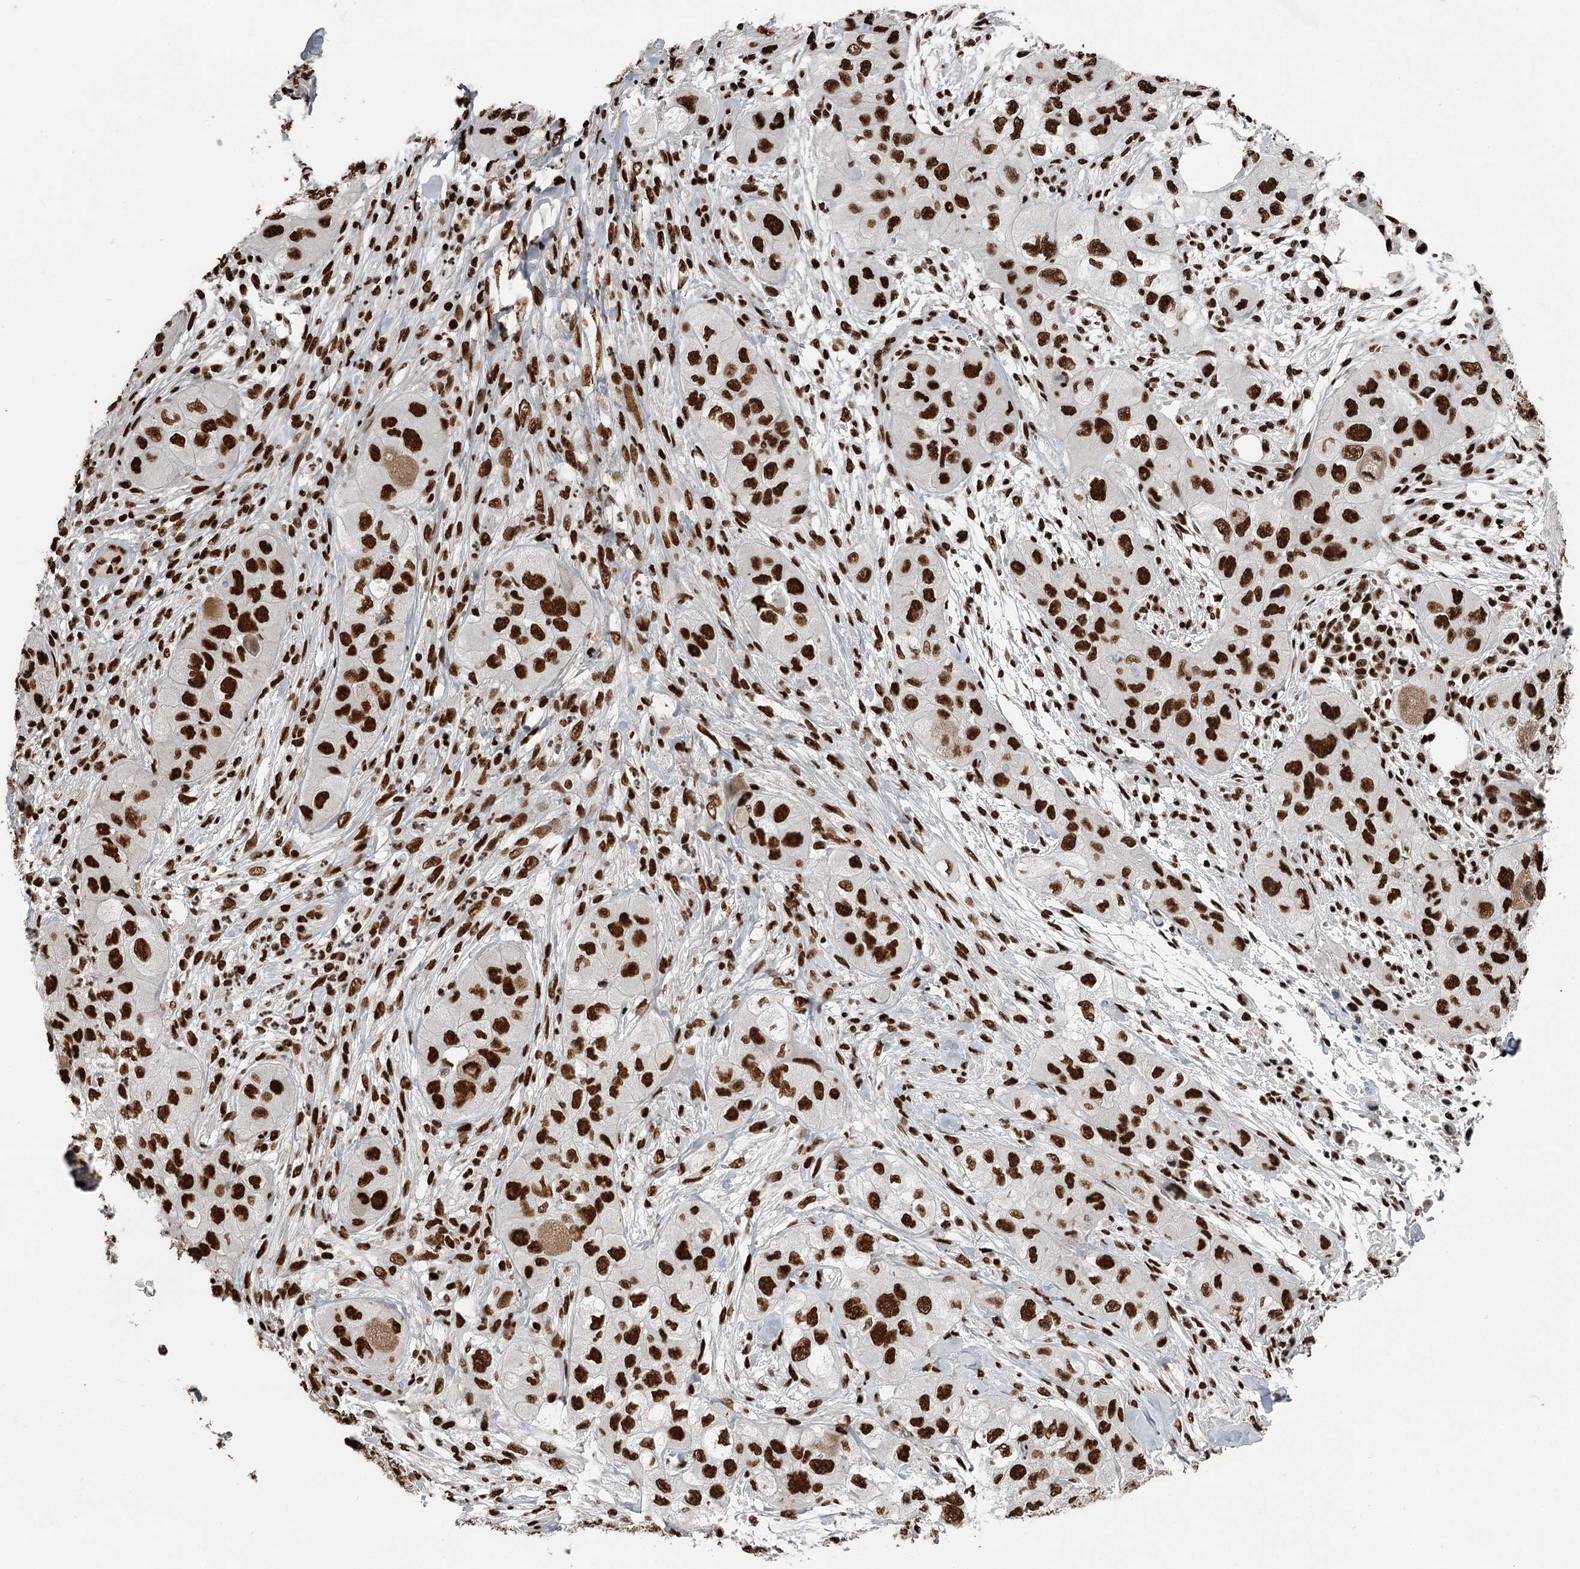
{"staining": {"intensity": "strong", "quantity": ">75%", "location": "nuclear"}, "tissue": "skin cancer", "cell_type": "Tumor cells", "image_type": "cancer", "snomed": [{"axis": "morphology", "description": "Squamous cell carcinoma, NOS"}, {"axis": "topography", "description": "Skin"}, {"axis": "topography", "description": "Subcutis"}], "caption": "Immunohistochemistry (IHC) image of neoplastic tissue: human skin cancer stained using IHC shows high levels of strong protein expression localized specifically in the nuclear of tumor cells, appearing as a nuclear brown color.", "gene": "RBBP7", "patient": {"sex": "male", "age": 73}}